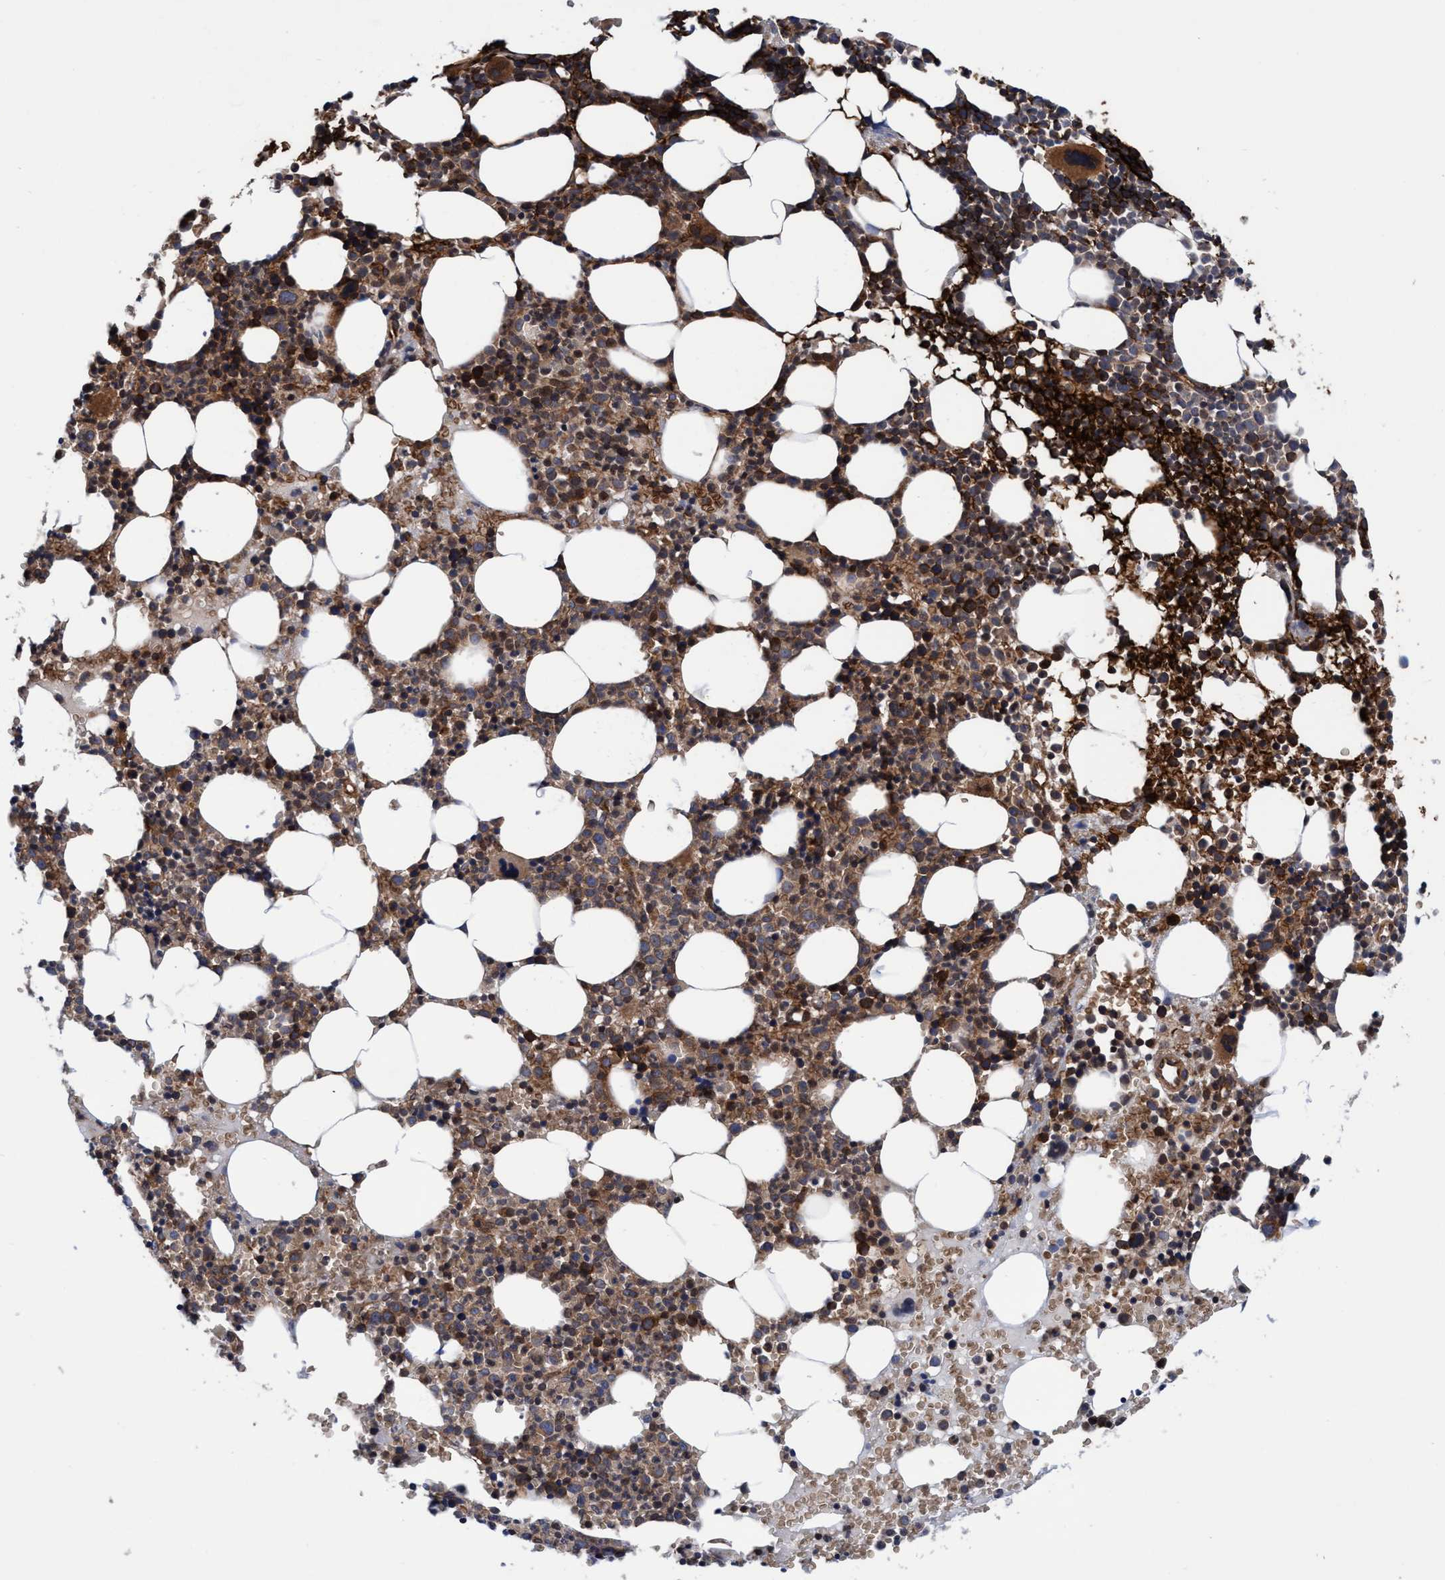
{"staining": {"intensity": "strong", "quantity": "25%-75%", "location": "cytoplasmic/membranous"}, "tissue": "bone marrow", "cell_type": "Hematopoietic cells", "image_type": "normal", "snomed": [{"axis": "morphology", "description": "Normal tissue, NOS"}, {"axis": "morphology", "description": "Inflammation, NOS"}, {"axis": "topography", "description": "Bone marrow"}], "caption": "The immunohistochemical stain labels strong cytoplasmic/membranous staining in hematopoietic cells of benign bone marrow.", "gene": "MCM3AP", "patient": {"sex": "female", "age": 67}}